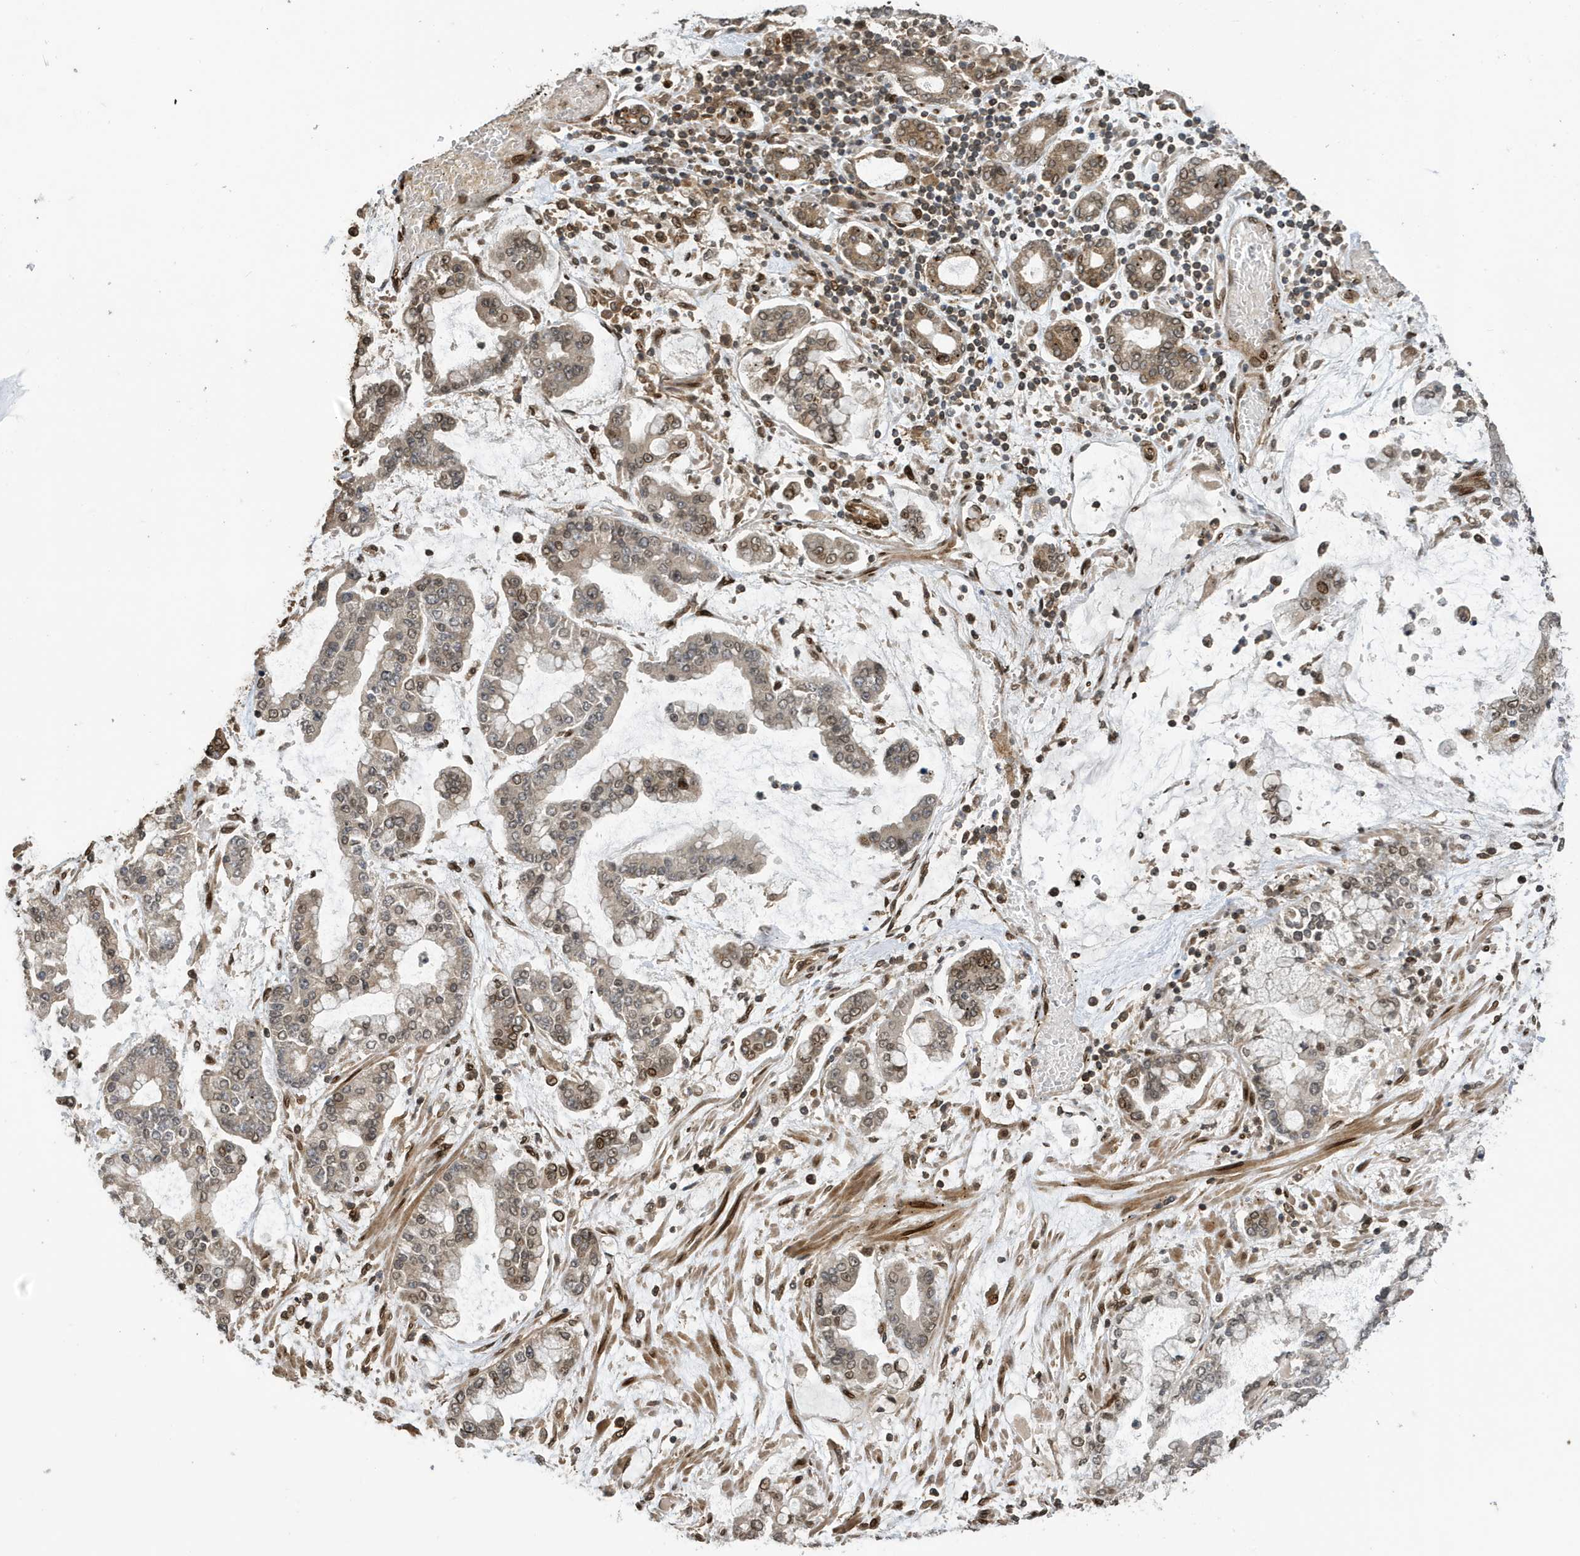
{"staining": {"intensity": "moderate", "quantity": "<25%", "location": "nuclear"}, "tissue": "stomach cancer", "cell_type": "Tumor cells", "image_type": "cancer", "snomed": [{"axis": "morphology", "description": "Normal tissue, NOS"}, {"axis": "morphology", "description": "Adenocarcinoma, NOS"}, {"axis": "topography", "description": "Stomach, upper"}, {"axis": "topography", "description": "Stomach"}], "caption": "About <25% of tumor cells in stomach cancer (adenocarcinoma) exhibit moderate nuclear protein positivity as visualized by brown immunohistochemical staining.", "gene": "DUSP18", "patient": {"sex": "male", "age": 76}}